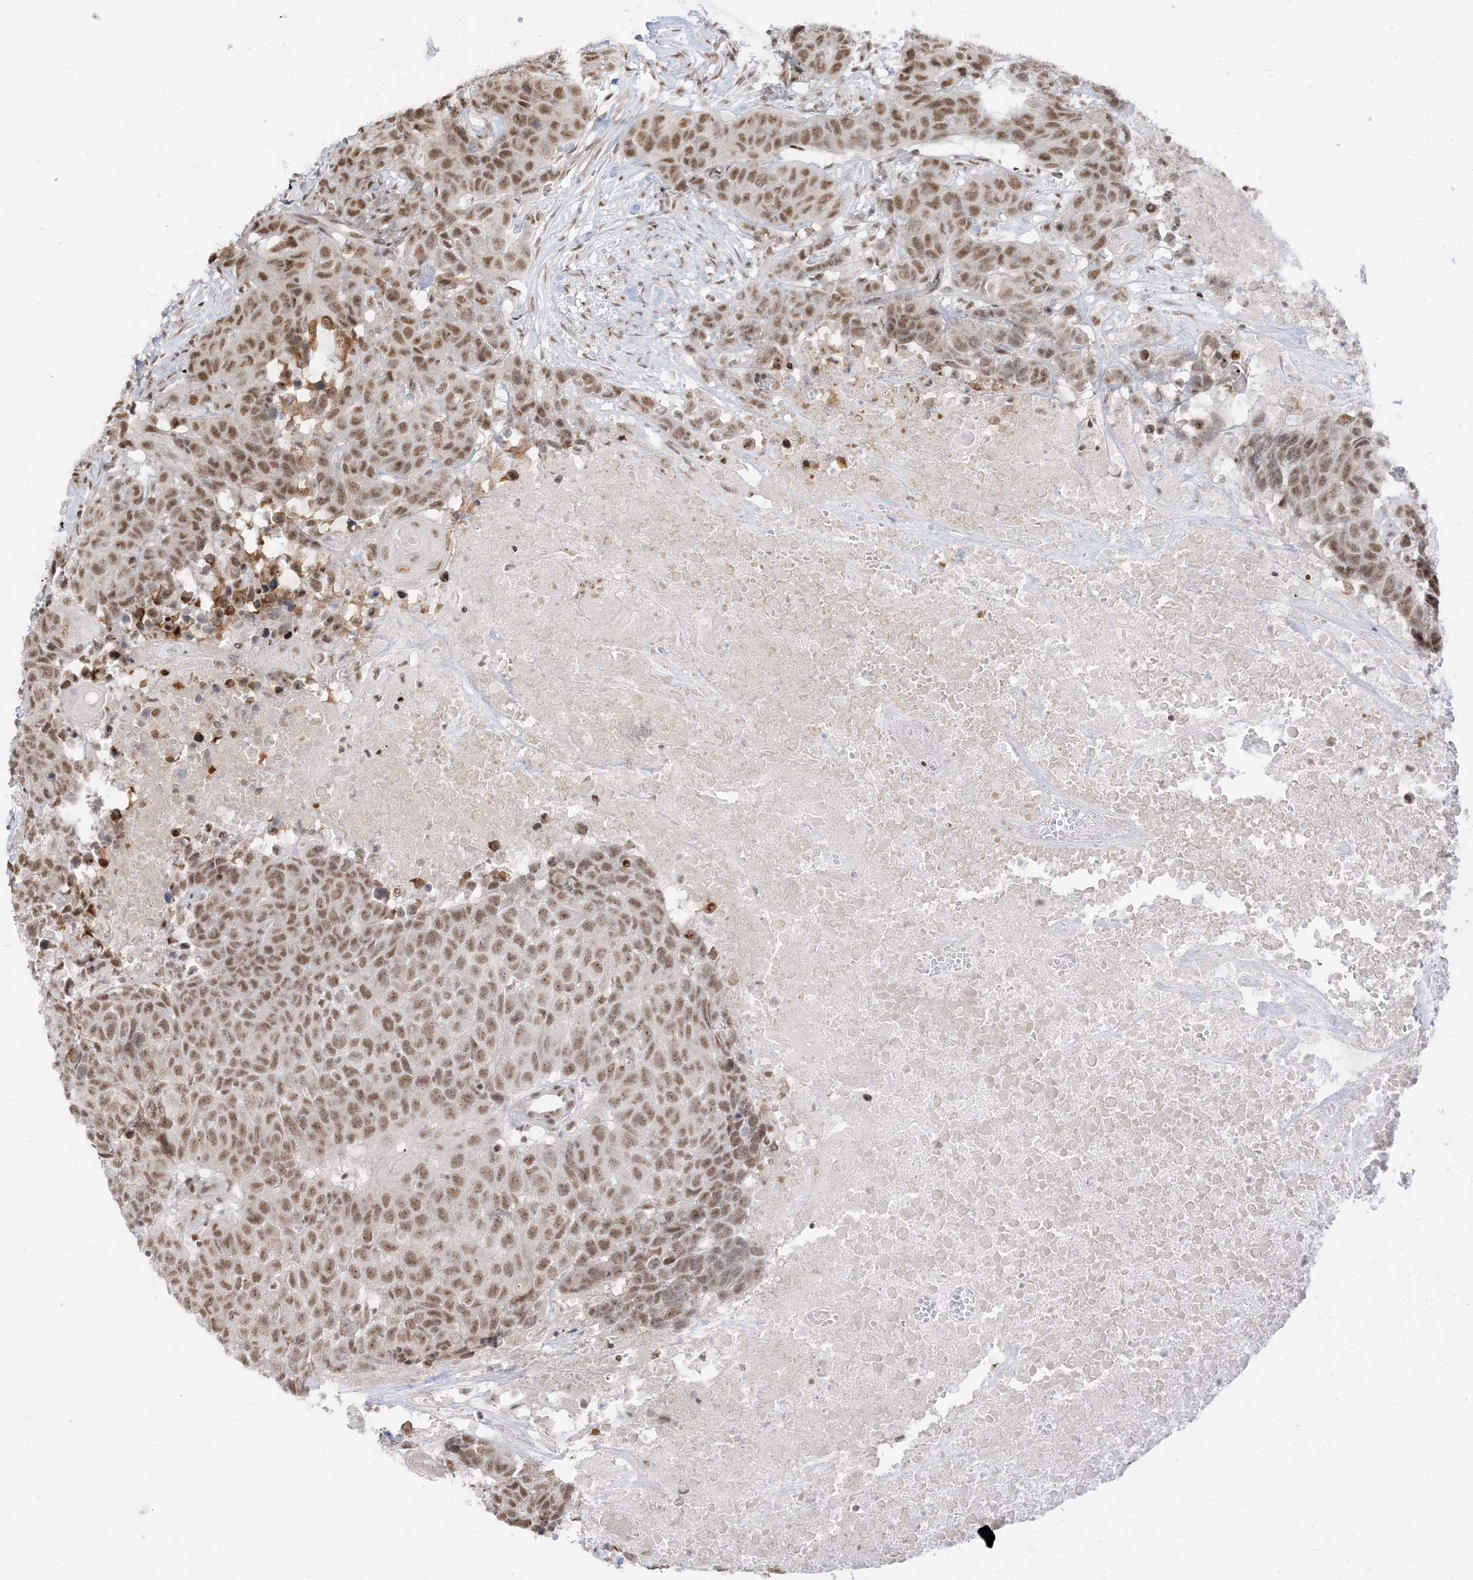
{"staining": {"intensity": "moderate", "quantity": ">75%", "location": "nuclear"}, "tissue": "head and neck cancer", "cell_type": "Tumor cells", "image_type": "cancer", "snomed": [{"axis": "morphology", "description": "Squamous cell carcinoma, NOS"}, {"axis": "topography", "description": "Head-Neck"}], "caption": "A photomicrograph showing moderate nuclear staining in about >75% of tumor cells in head and neck squamous cell carcinoma, as visualized by brown immunohistochemical staining.", "gene": "ARGLU1", "patient": {"sex": "male", "age": 66}}